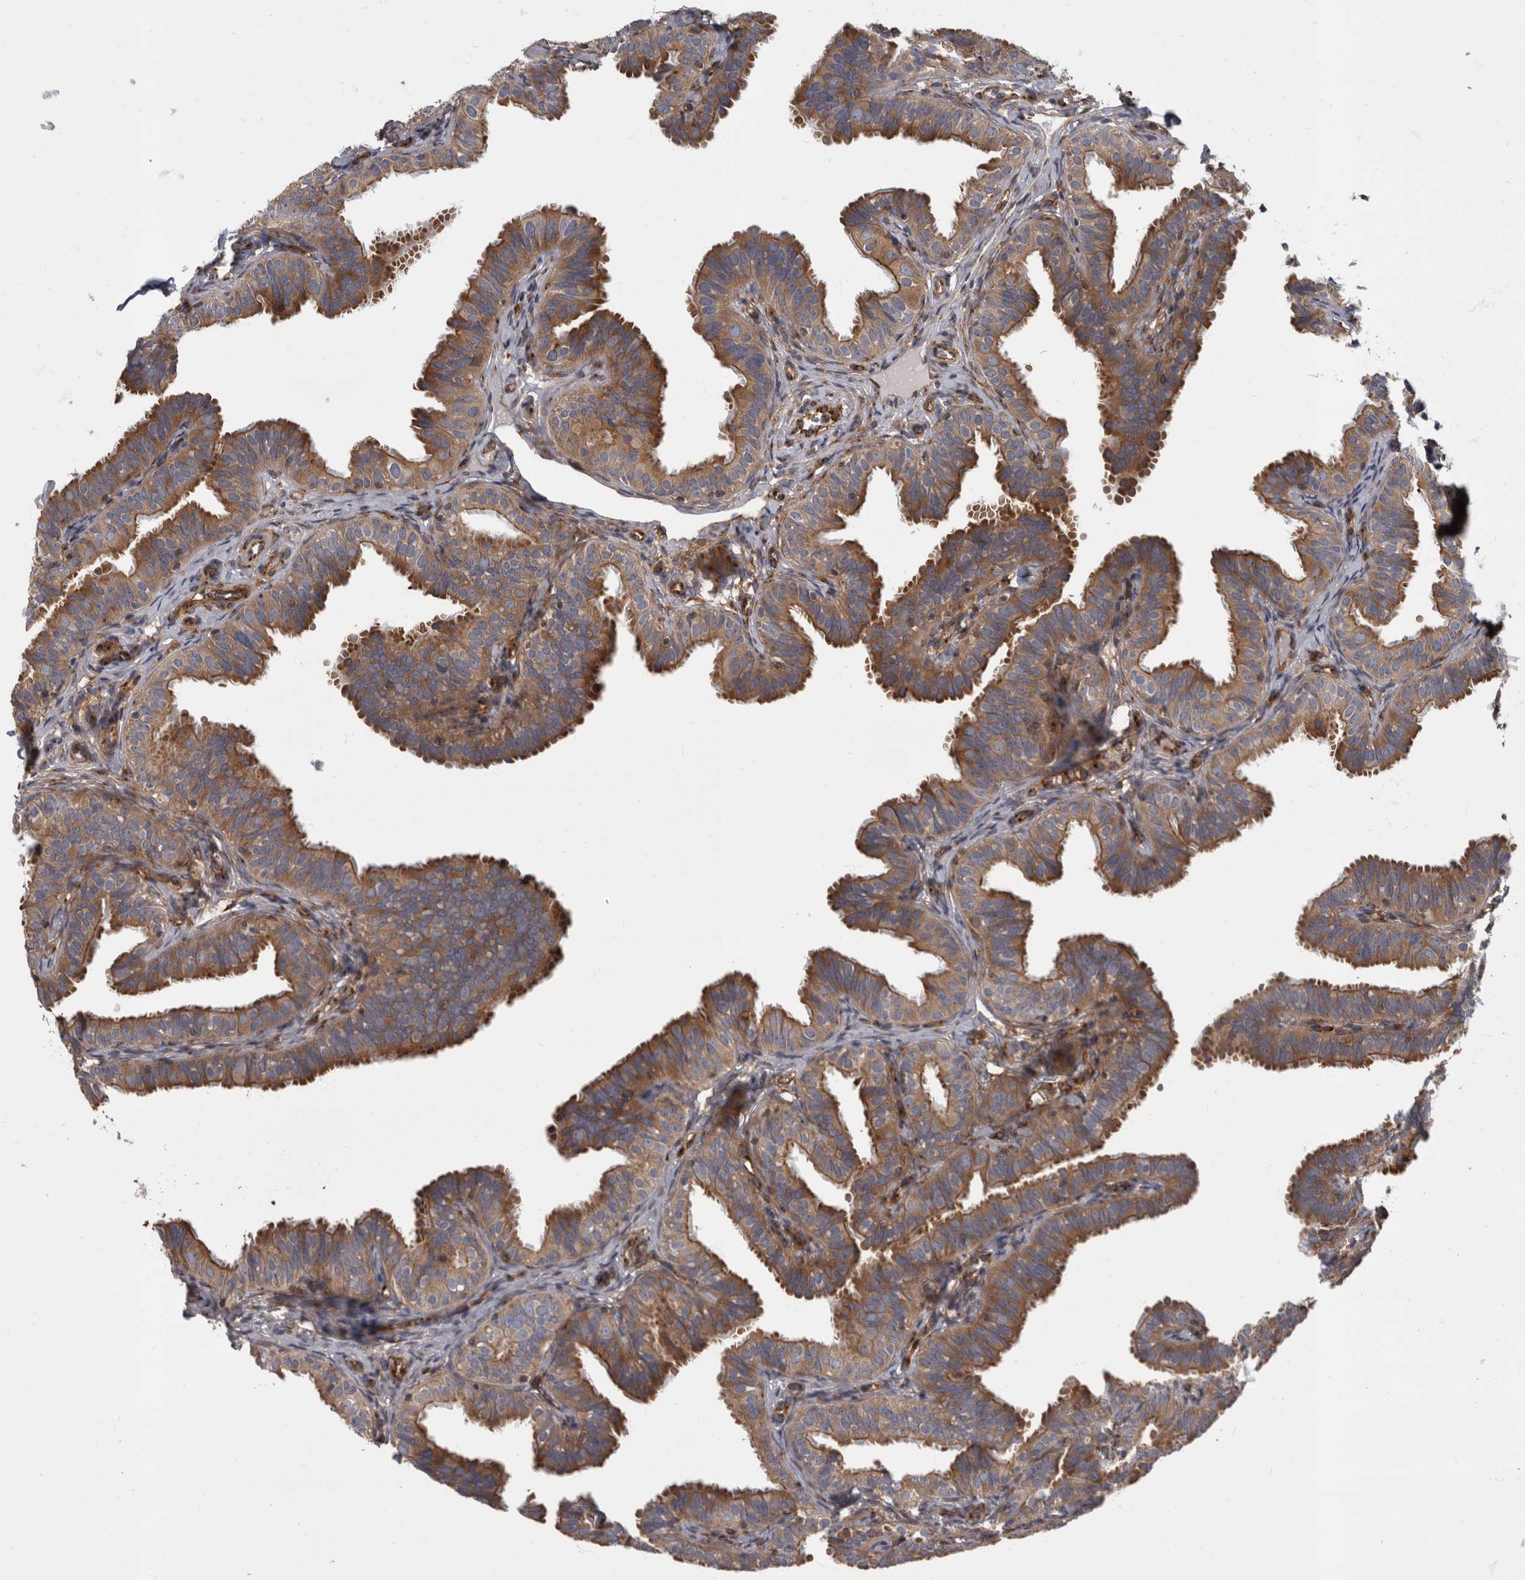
{"staining": {"intensity": "moderate", "quantity": ">75%", "location": "cytoplasmic/membranous"}, "tissue": "fallopian tube", "cell_type": "Glandular cells", "image_type": "normal", "snomed": [{"axis": "morphology", "description": "Normal tissue, NOS"}, {"axis": "topography", "description": "Fallopian tube"}], "caption": "Fallopian tube was stained to show a protein in brown. There is medium levels of moderate cytoplasmic/membranous positivity in about >75% of glandular cells.", "gene": "HOOK3", "patient": {"sex": "female", "age": 35}}